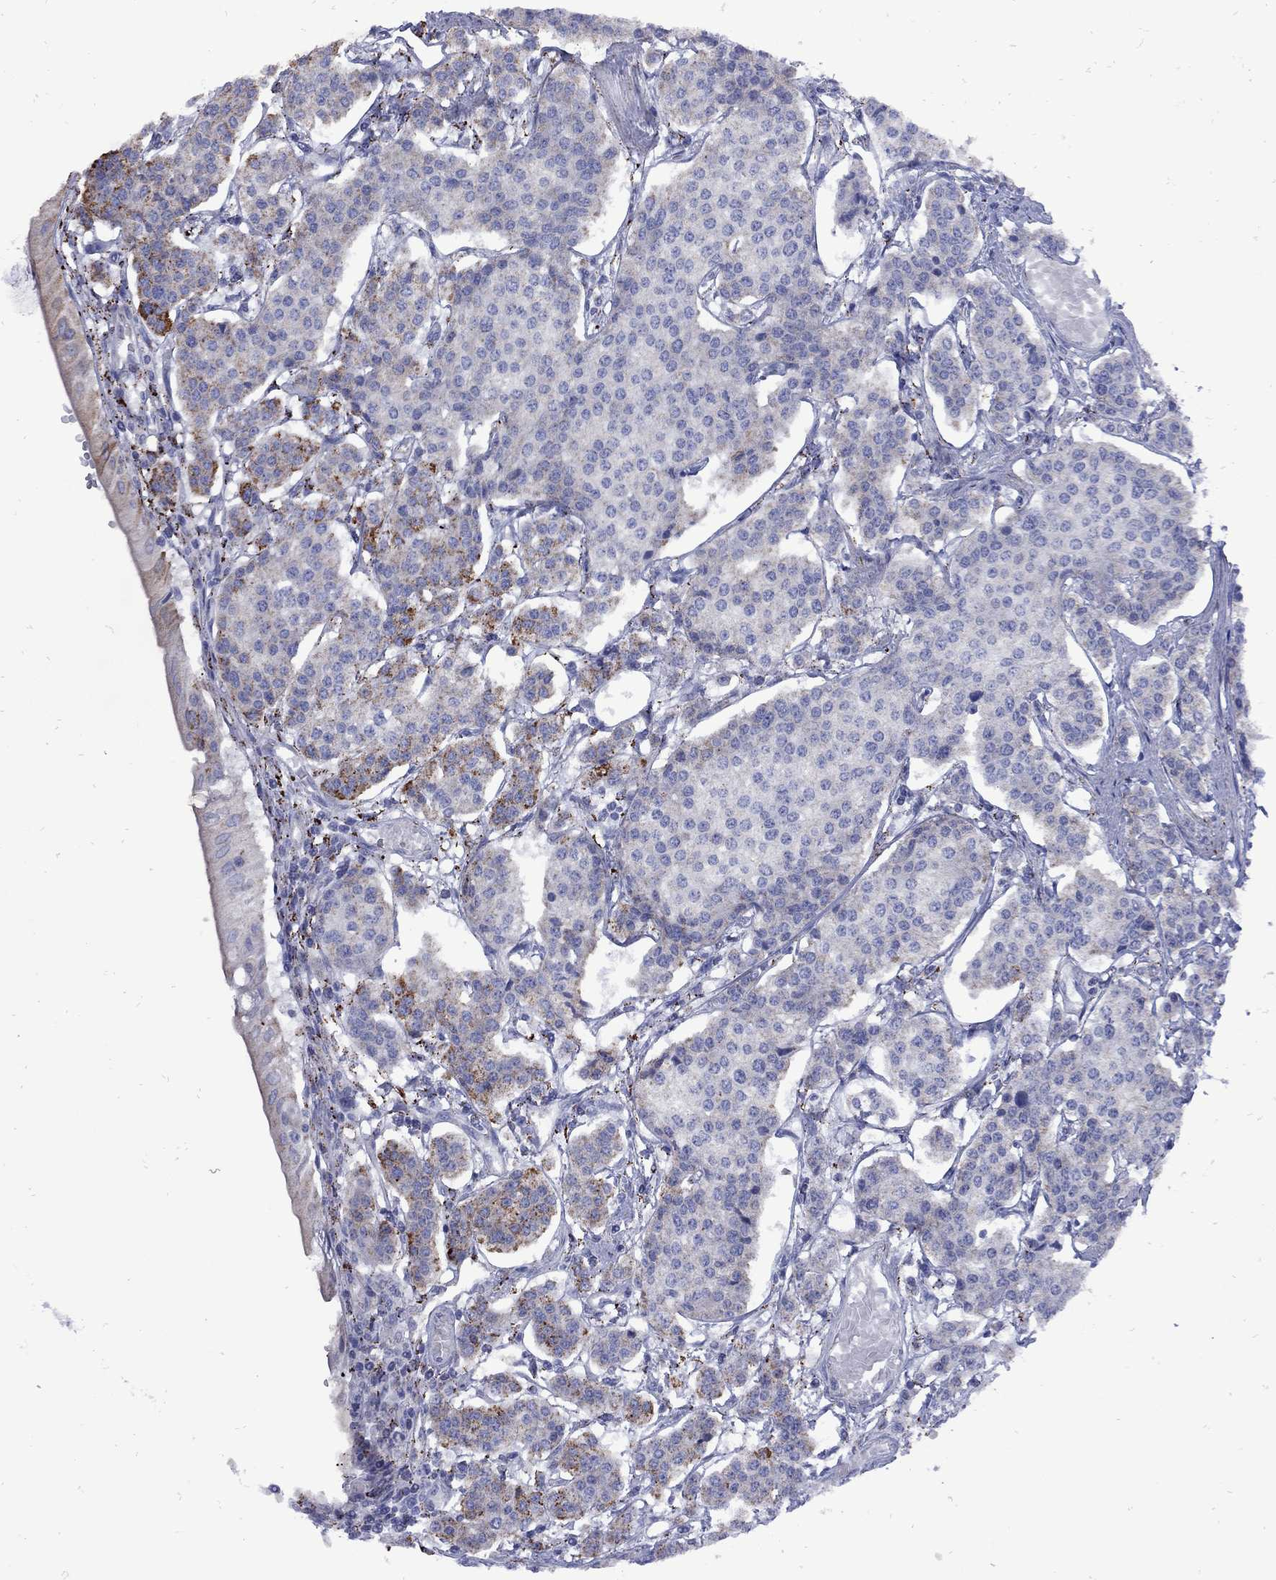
{"staining": {"intensity": "strong", "quantity": "<25%", "location": "cytoplasmic/membranous"}, "tissue": "carcinoid", "cell_type": "Tumor cells", "image_type": "cancer", "snomed": [{"axis": "morphology", "description": "Carcinoid, malignant, NOS"}, {"axis": "topography", "description": "Small intestine"}], "caption": "The photomicrograph shows immunohistochemical staining of carcinoid (malignant). There is strong cytoplasmic/membranous positivity is seen in about <25% of tumor cells.", "gene": "SESTD1", "patient": {"sex": "female", "age": 65}}